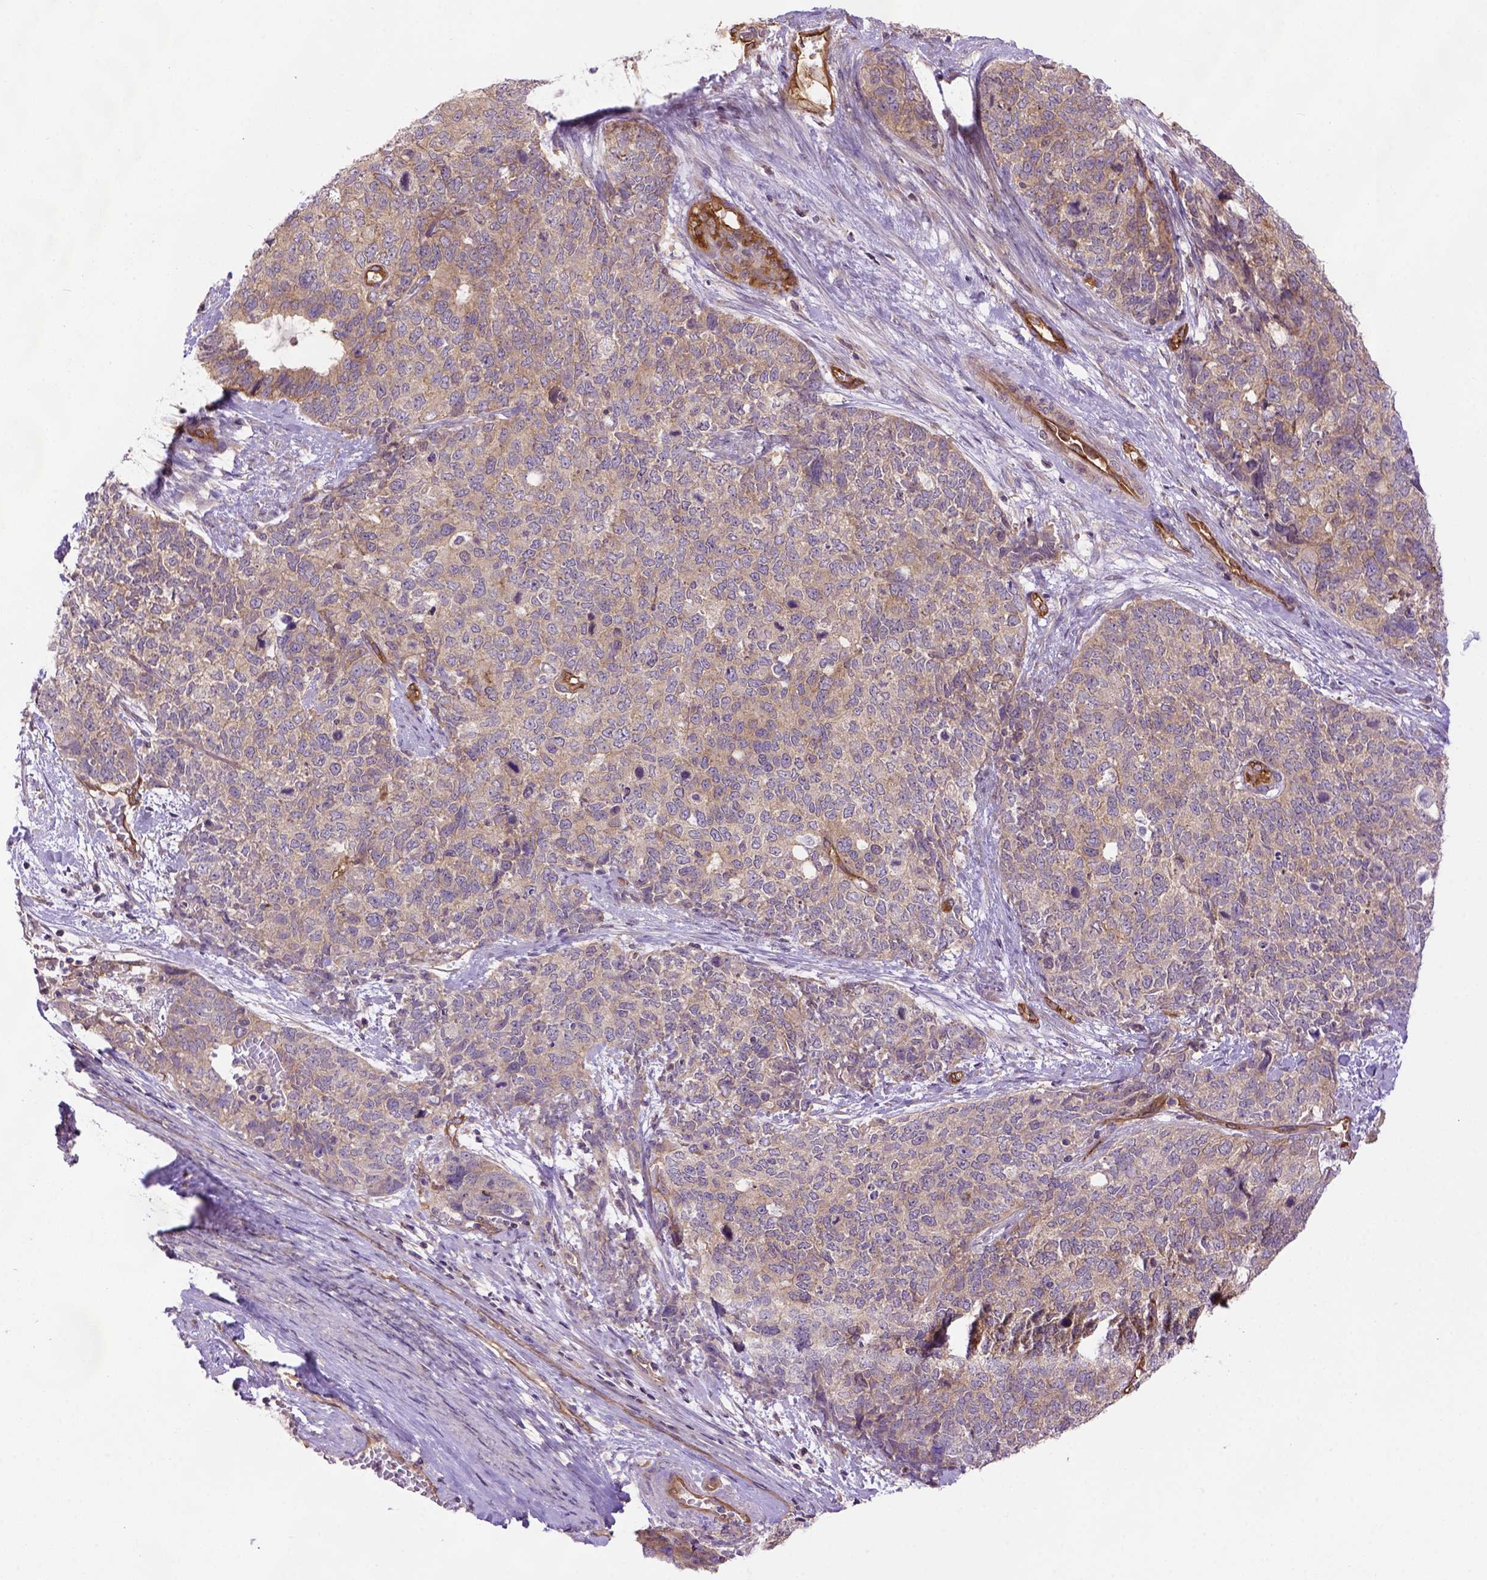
{"staining": {"intensity": "moderate", "quantity": ">75%", "location": "cytoplasmic/membranous"}, "tissue": "cervical cancer", "cell_type": "Tumor cells", "image_type": "cancer", "snomed": [{"axis": "morphology", "description": "Squamous cell carcinoma, NOS"}, {"axis": "topography", "description": "Cervix"}], "caption": "Tumor cells demonstrate medium levels of moderate cytoplasmic/membranous positivity in about >75% of cells in cervical cancer.", "gene": "CASKIN2", "patient": {"sex": "female", "age": 63}}